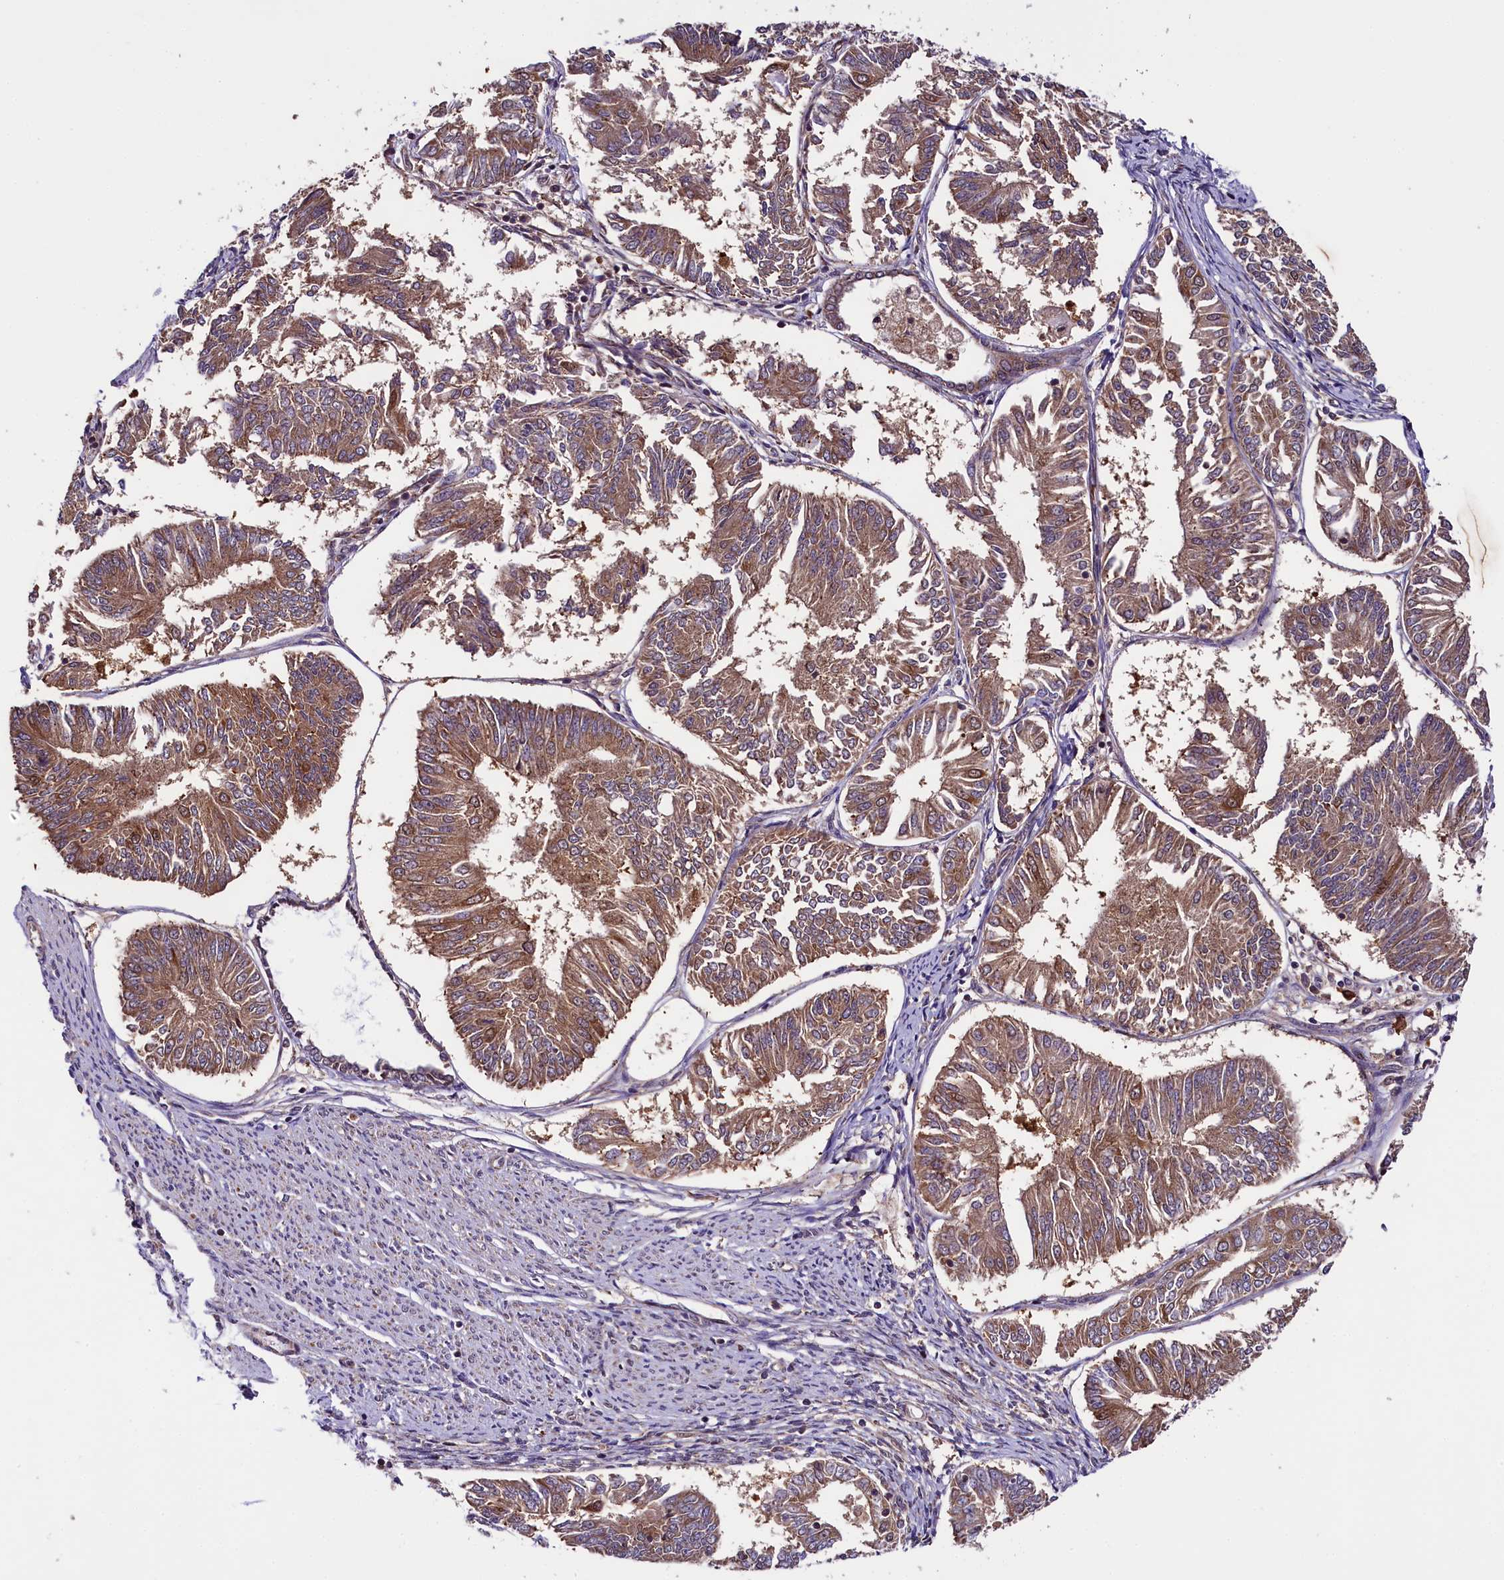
{"staining": {"intensity": "moderate", "quantity": ">75%", "location": "cytoplasmic/membranous"}, "tissue": "endometrial cancer", "cell_type": "Tumor cells", "image_type": "cancer", "snomed": [{"axis": "morphology", "description": "Adenocarcinoma, NOS"}, {"axis": "topography", "description": "Endometrium"}], "caption": "Immunohistochemical staining of endometrial adenocarcinoma exhibits moderate cytoplasmic/membranous protein staining in about >75% of tumor cells.", "gene": "DOHH", "patient": {"sex": "female", "age": 58}}